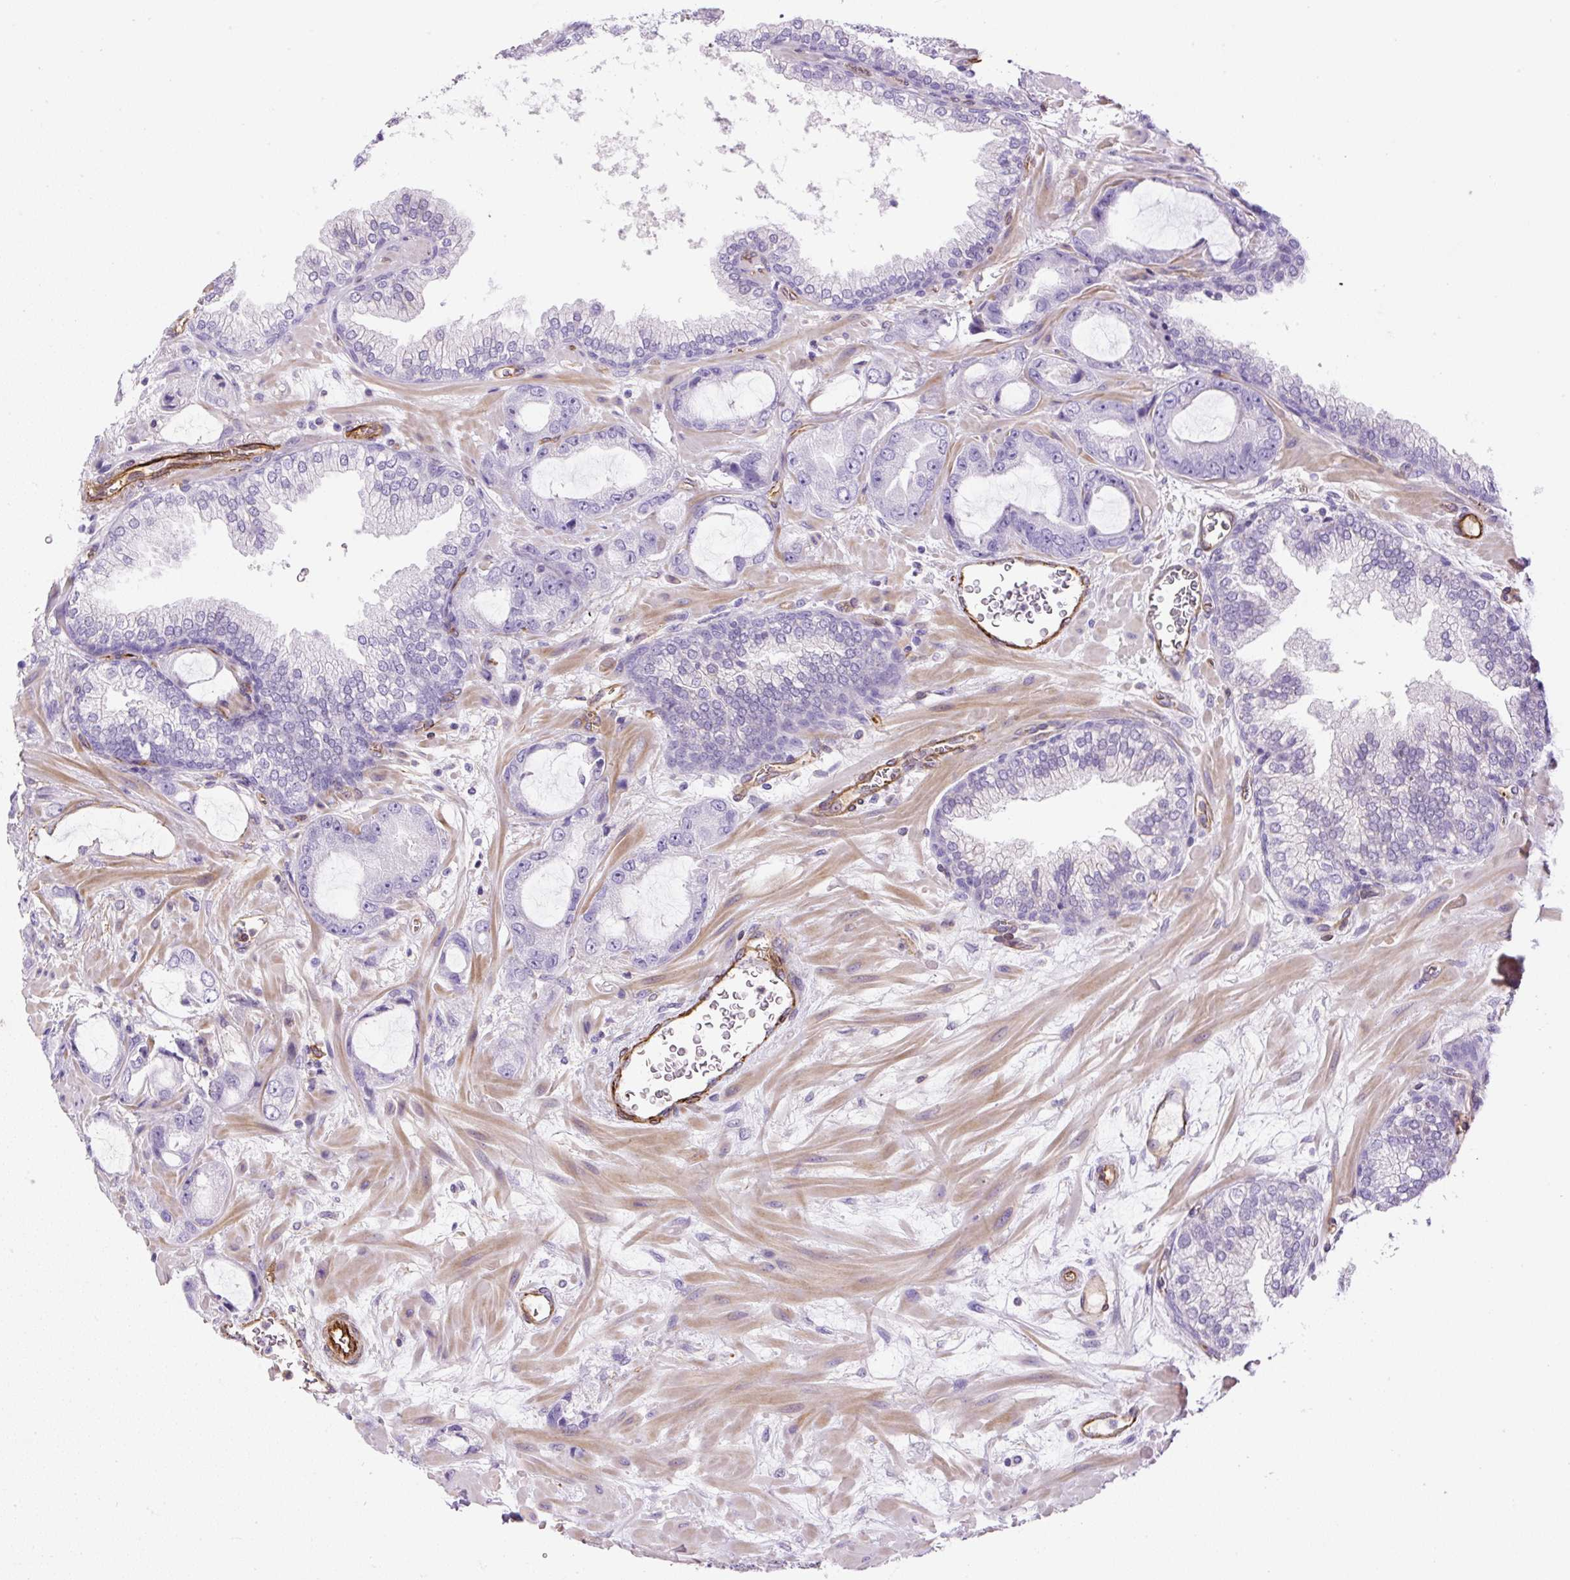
{"staining": {"intensity": "negative", "quantity": "none", "location": "none"}, "tissue": "prostate cancer", "cell_type": "Tumor cells", "image_type": "cancer", "snomed": [{"axis": "morphology", "description": "Adenocarcinoma, High grade"}, {"axis": "topography", "description": "Prostate"}], "caption": "IHC image of neoplastic tissue: prostate cancer stained with DAB reveals no significant protein staining in tumor cells.", "gene": "B3GALT5", "patient": {"sex": "male", "age": 68}}